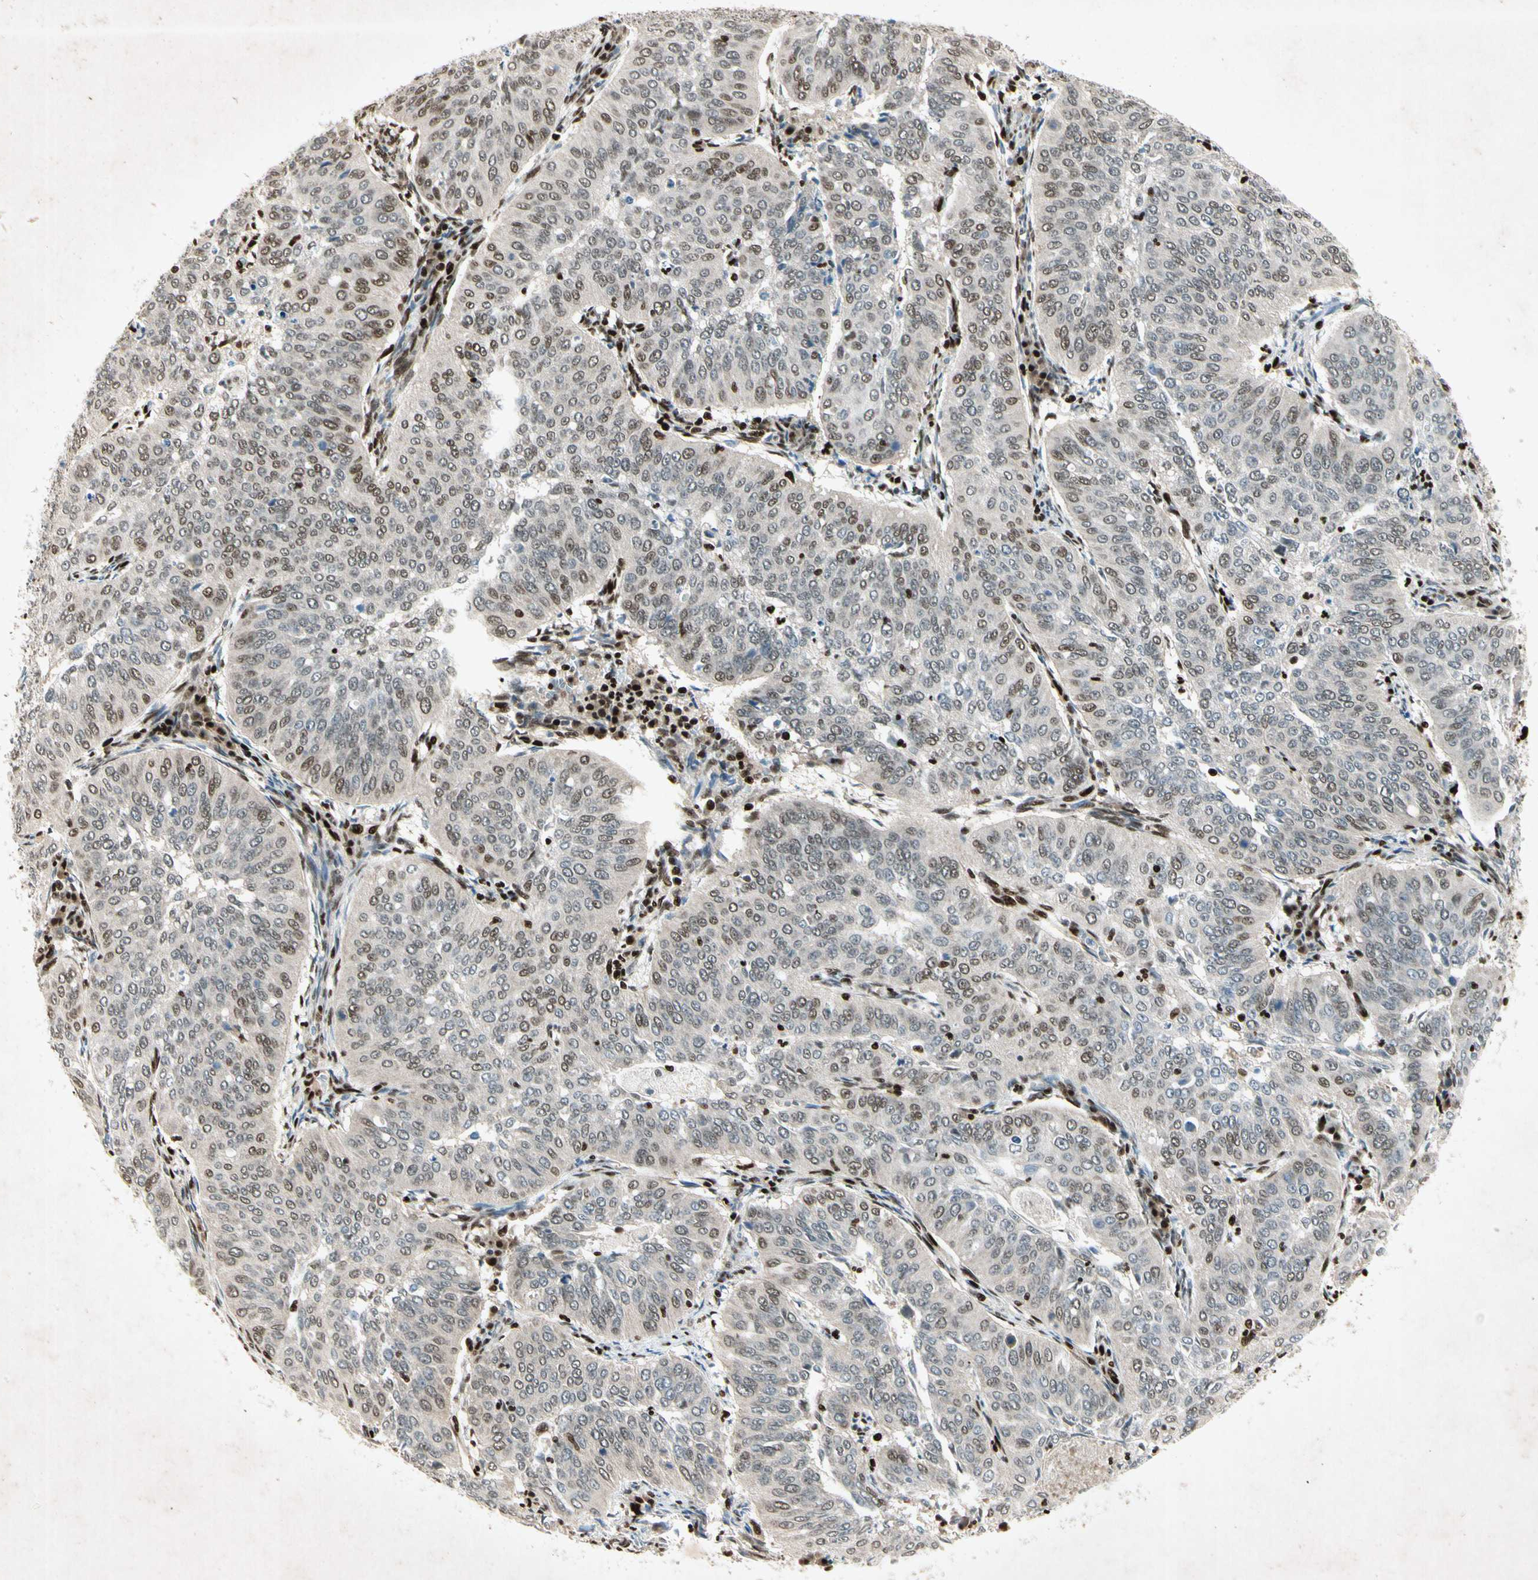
{"staining": {"intensity": "moderate", "quantity": "25%-75%", "location": "nuclear"}, "tissue": "cervical cancer", "cell_type": "Tumor cells", "image_type": "cancer", "snomed": [{"axis": "morphology", "description": "Normal tissue, NOS"}, {"axis": "morphology", "description": "Squamous cell carcinoma, NOS"}, {"axis": "topography", "description": "Cervix"}], "caption": "This histopathology image shows immunohistochemistry (IHC) staining of human cervical cancer, with medium moderate nuclear expression in about 25%-75% of tumor cells.", "gene": "RNF43", "patient": {"sex": "female", "age": 39}}